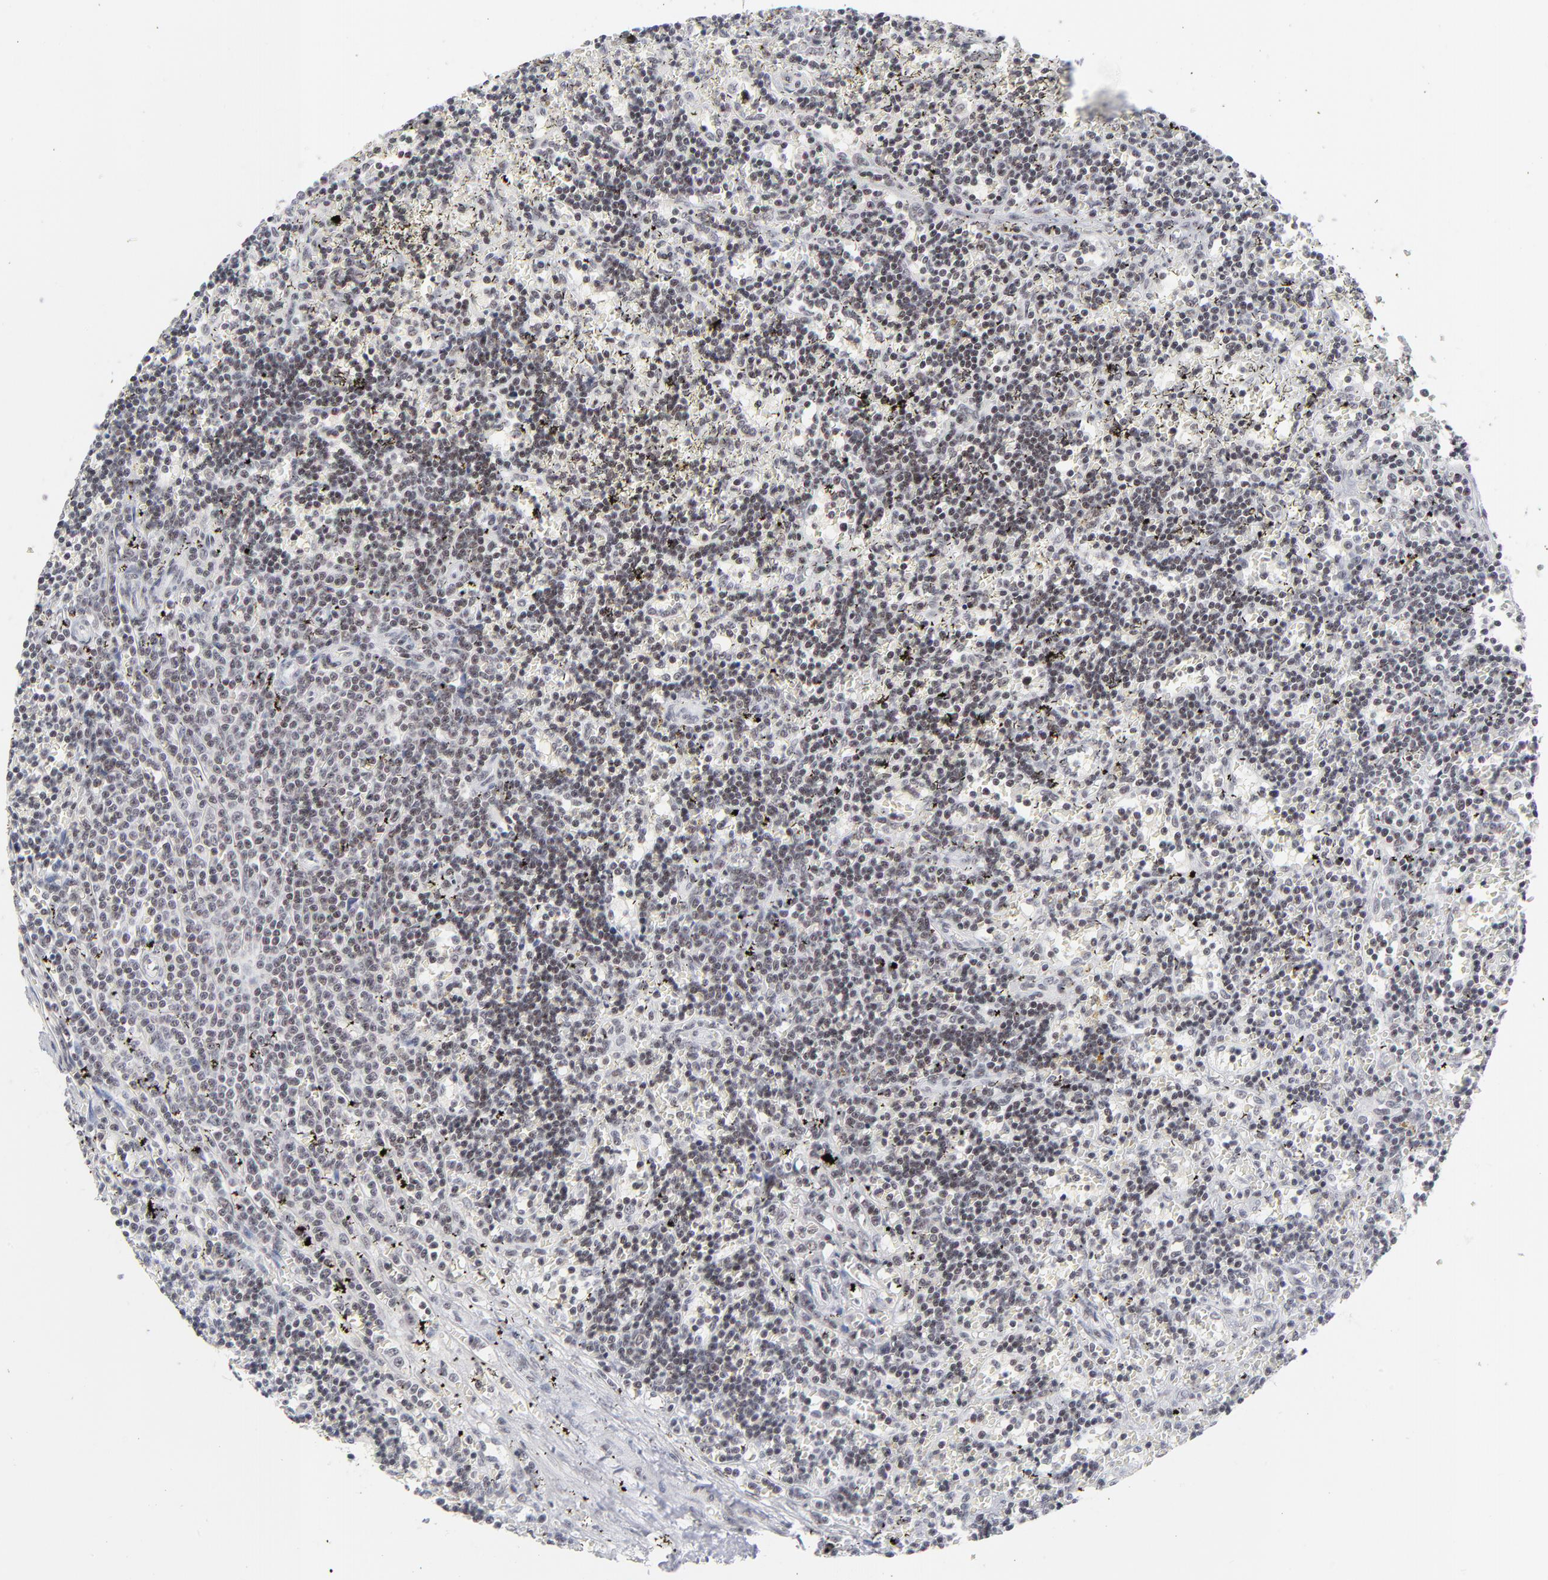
{"staining": {"intensity": "negative", "quantity": "none", "location": "none"}, "tissue": "lymphoma", "cell_type": "Tumor cells", "image_type": "cancer", "snomed": [{"axis": "morphology", "description": "Malignant lymphoma, non-Hodgkin's type, Low grade"}, {"axis": "topography", "description": "Spleen"}], "caption": "This is an immunohistochemistry micrograph of lymphoma. There is no expression in tumor cells.", "gene": "ZNF143", "patient": {"sex": "male", "age": 60}}